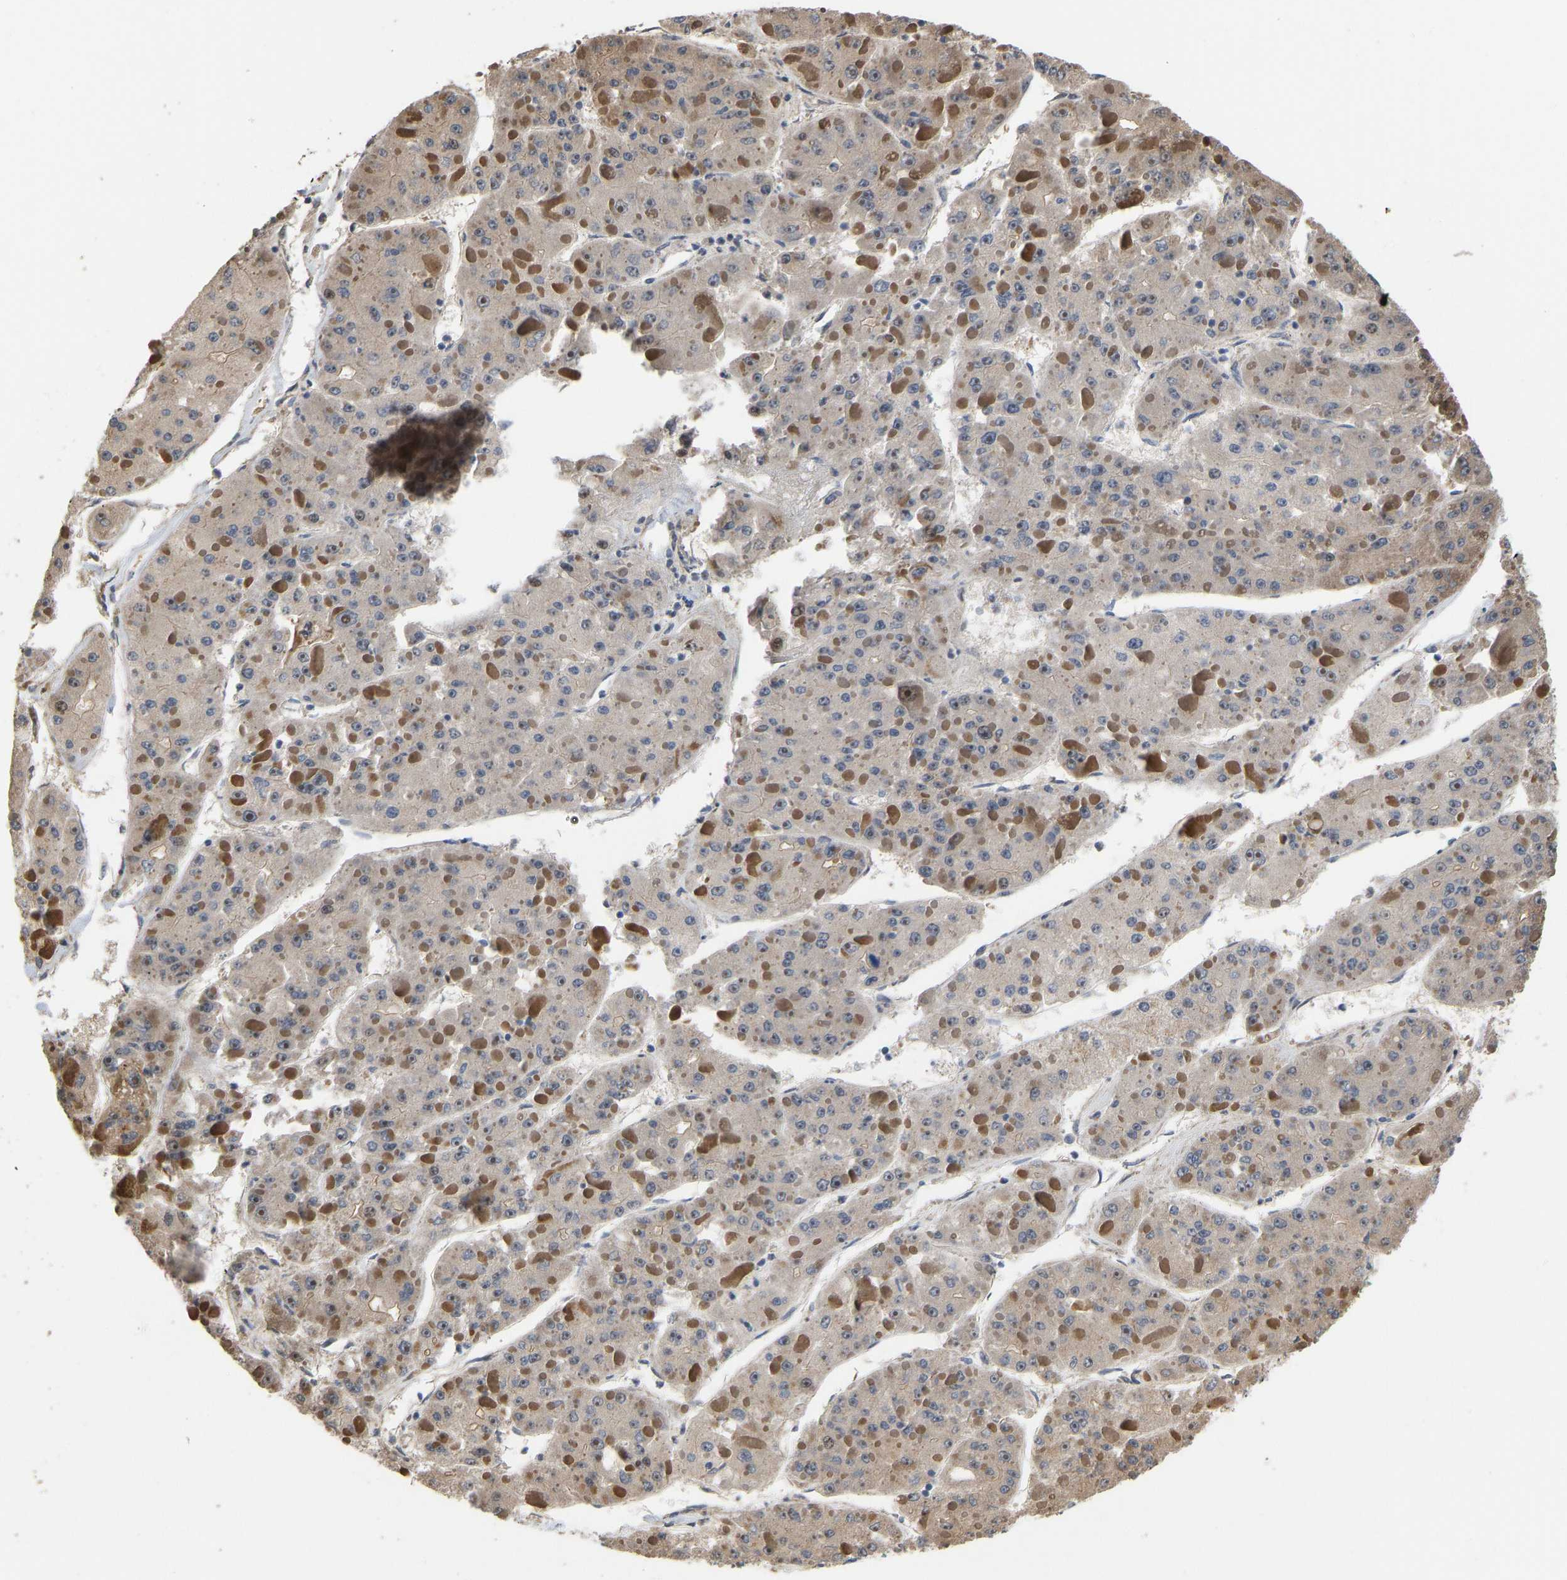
{"staining": {"intensity": "weak", "quantity": ">75%", "location": "cytoplasmic/membranous,nuclear"}, "tissue": "liver cancer", "cell_type": "Tumor cells", "image_type": "cancer", "snomed": [{"axis": "morphology", "description": "Carcinoma, Hepatocellular, NOS"}, {"axis": "topography", "description": "Liver"}], "caption": "This photomicrograph demonstrates immunohistochemistry (IHC) staining of human liver cancer, with low weak cytoplasmic/membranous and nuclear positivity in about >75% of tumor cells.", "gene": "YIPF4", "patient": {"sex": "female", "age": 73}}